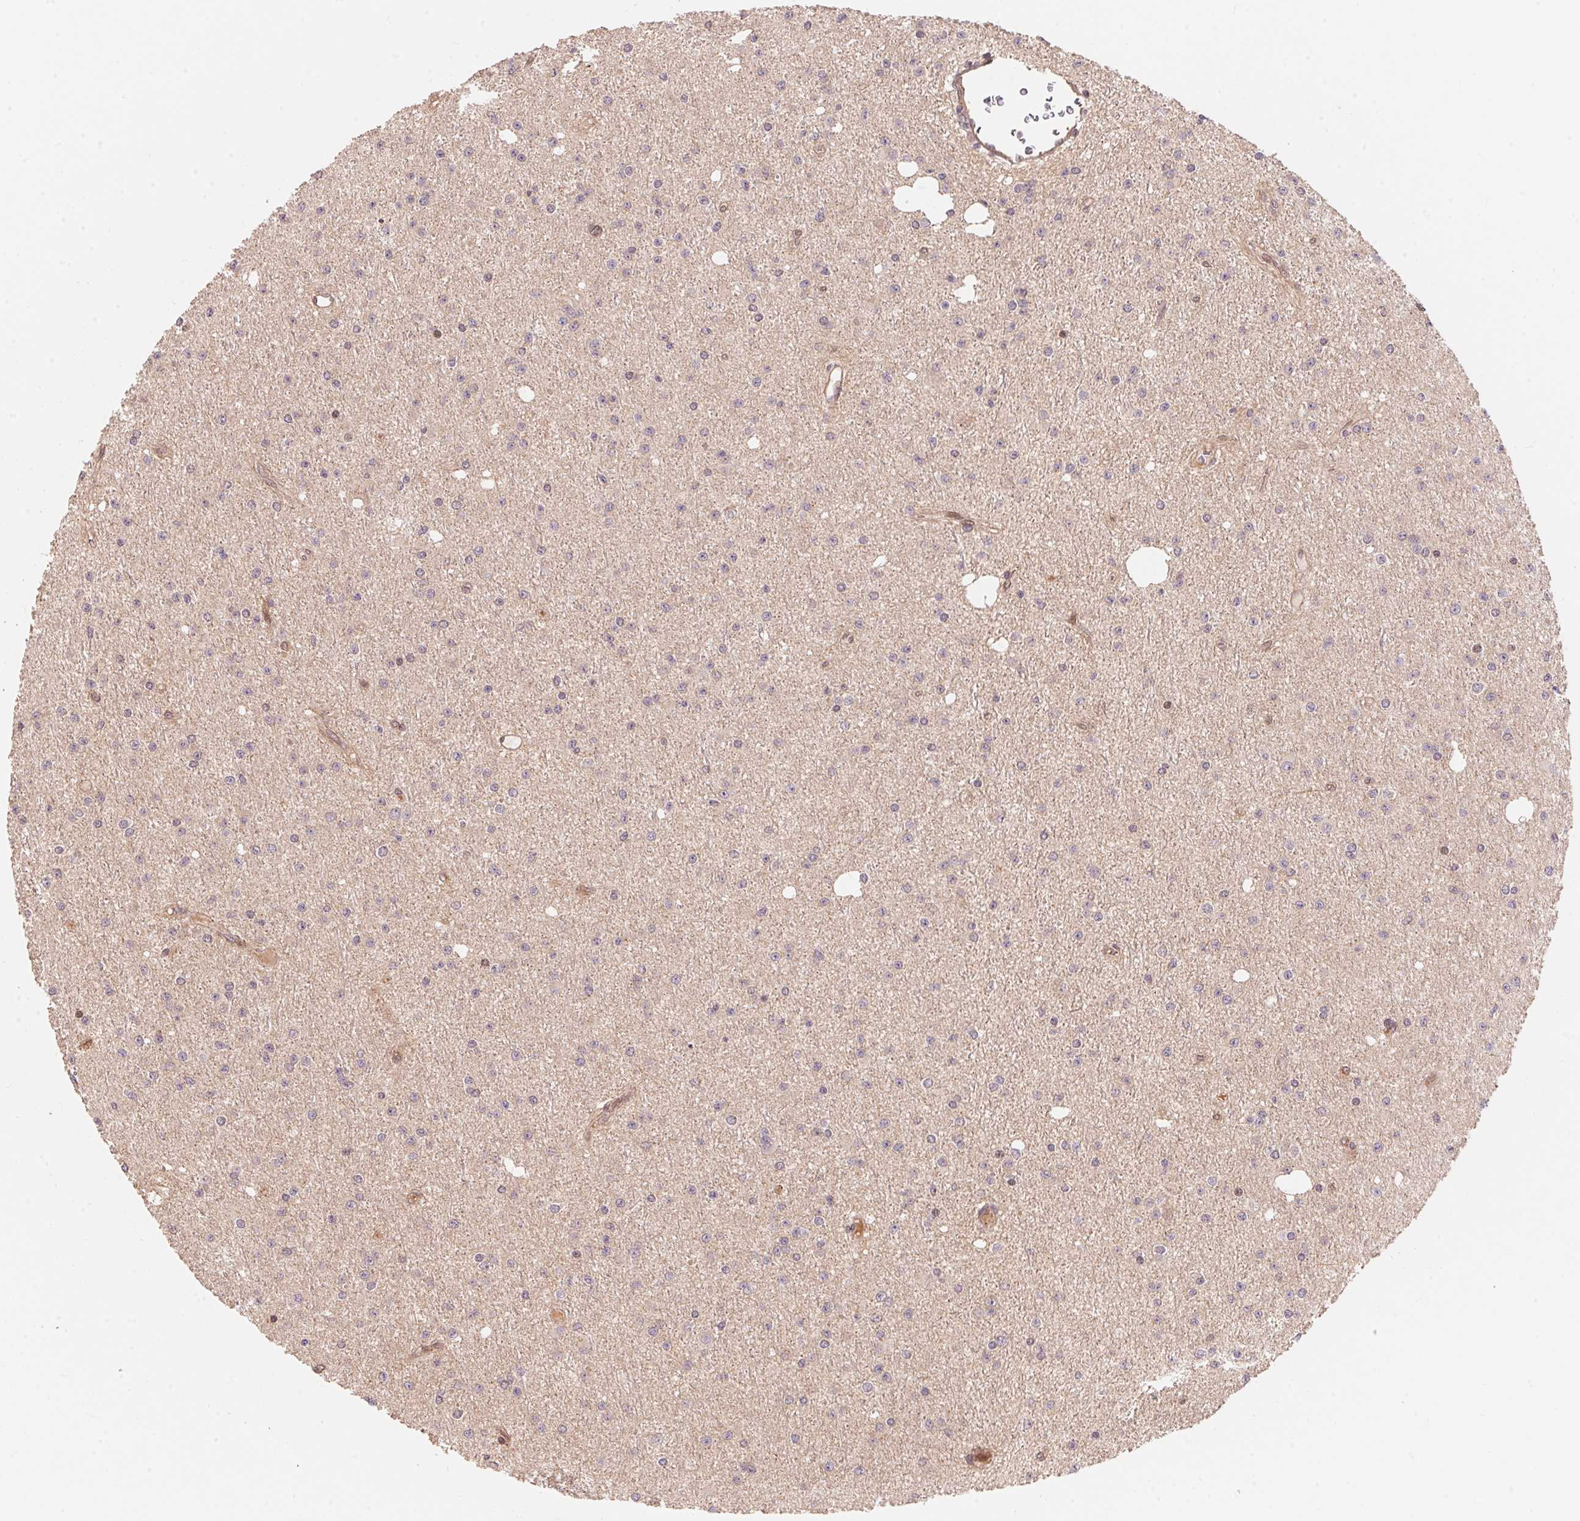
{"staining": {"intensity": "weak", "quantity": "<25%", "location": "cytoplasmic/membranous"}, "tissue": "glioma", "cell_type": "Tumor cells", "image_type": "cancer", "snomed": [{"axis": "morphology", "description": "Glioma, malignant, Low grade"}, {"axis": "topography", "description": "Brain"}], "caption": "The histopathology image exhibits no significant expression in tumor cells of glioma.", "gene": "TNIP2", "patient": {"sex": "male", "age": 27}}